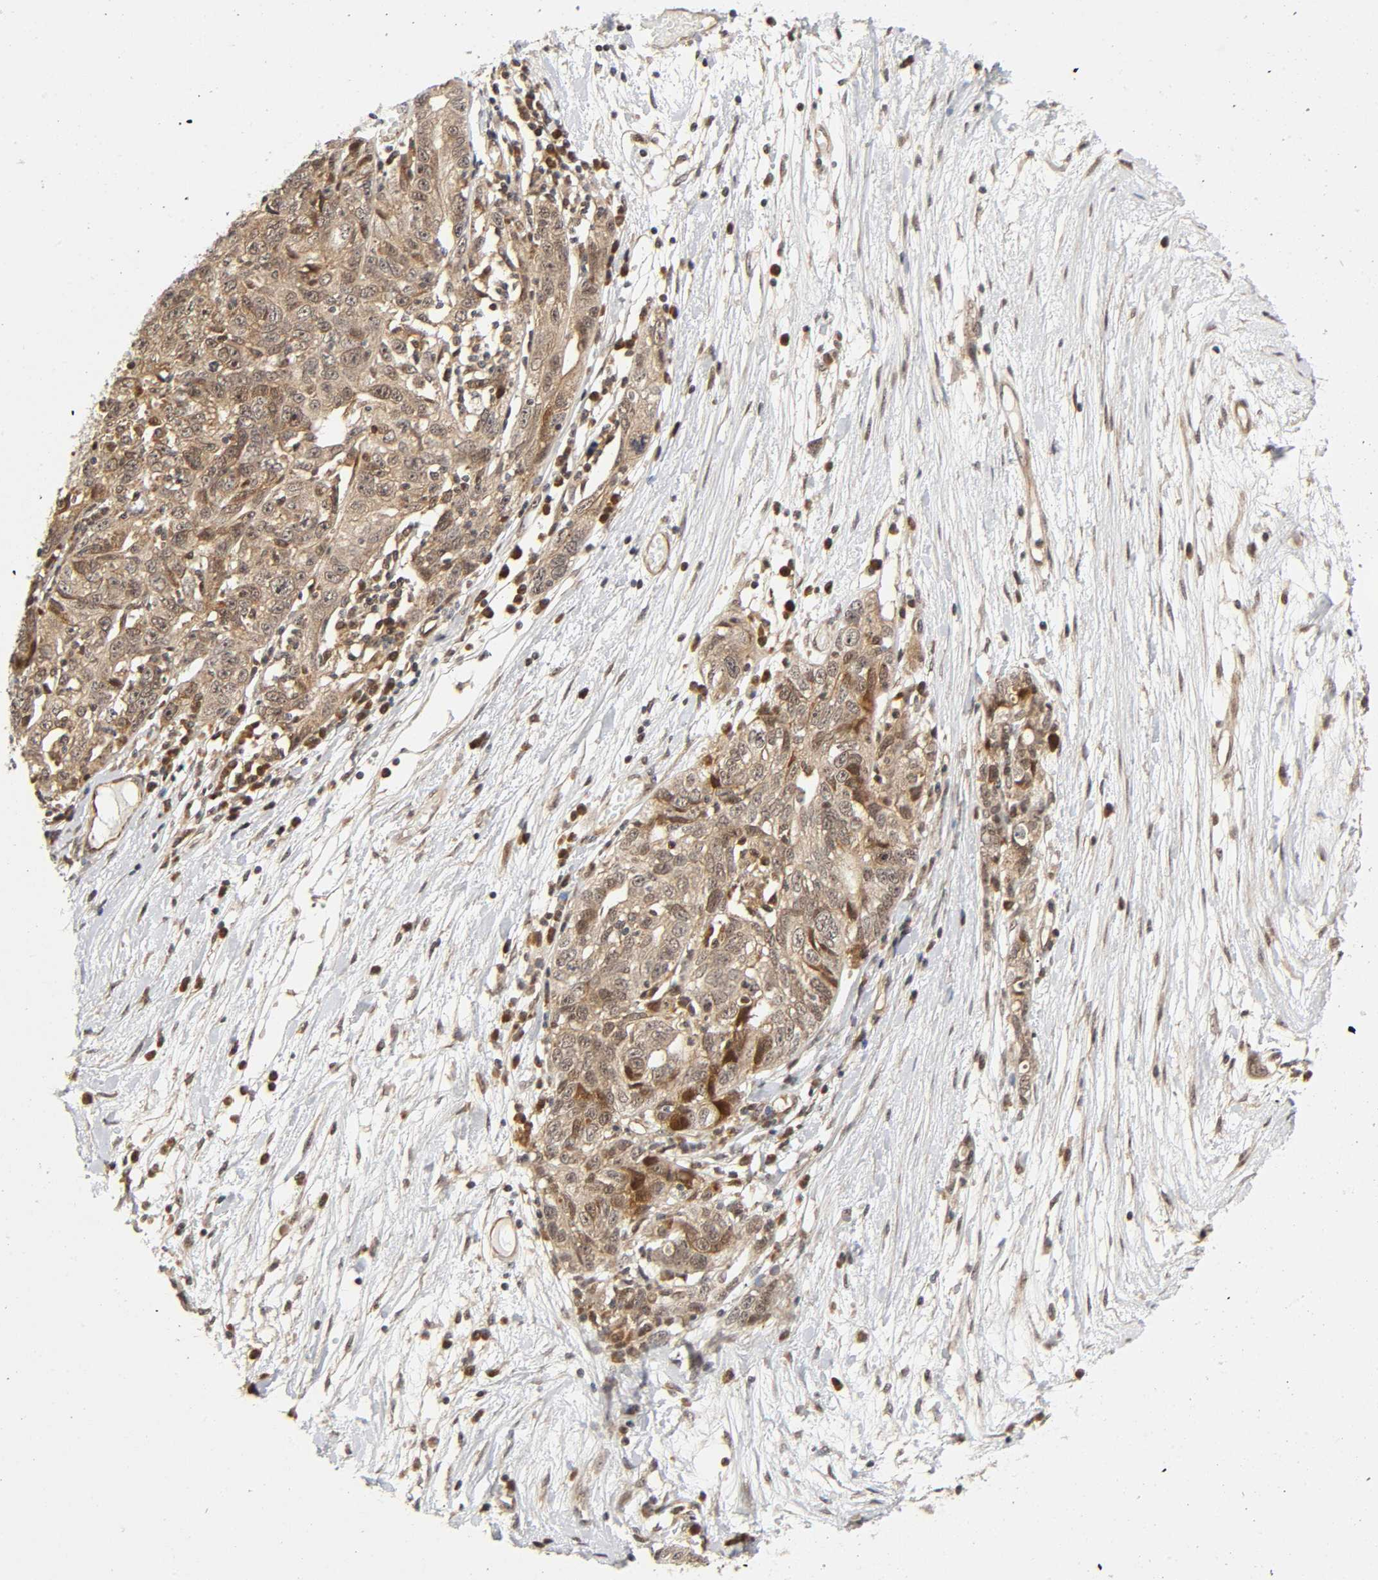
{"staining": {"intensity": "moderate", "quantity": ">75%", "location": "cytoplasmic/membranous,nuclear"}, "tissue": "ovarian cancer", "cell_type": "Tumor cells", "image_type": "cancer", "snomed": [{"axis": "morphology", "description": "Cystadenocarcinoma, serous, NOS"}, {"axis": "topography", "description": "Ovary"}], "caption": "Protein expression analysis of serous cystadenocarcinoma (ovarian) demonstrates moderate cytoplasmic/membranous and nuclear staining in approximately >75% of tumor cells.", "gene": "IQCJ-SCHIP1", "patient": {"sex": "female", "age": 71}}